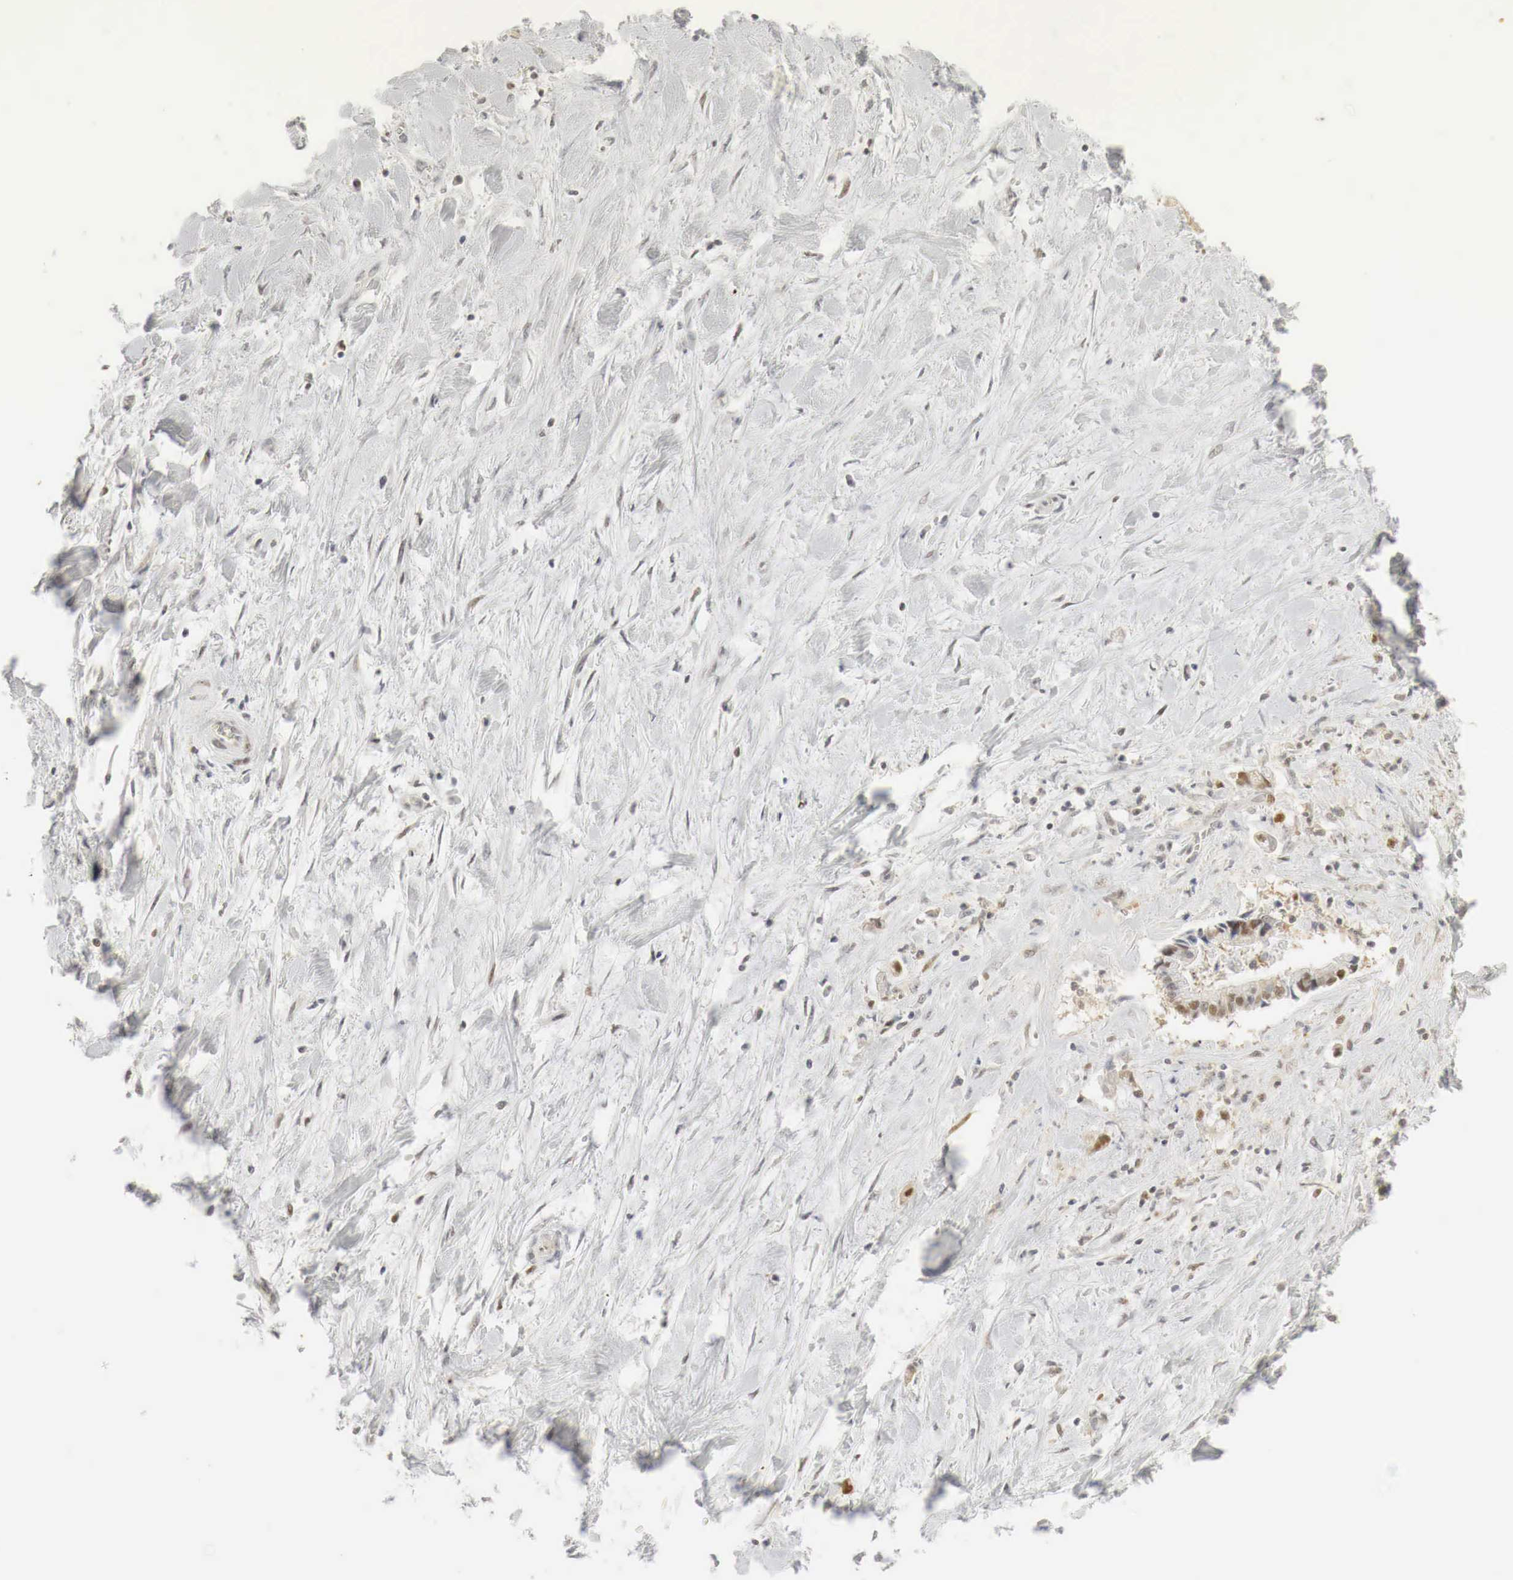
{"staining": {"intensity": "moderate", "quantity": "25%-75%", "location": "nuclear"}, "tissue": "liver cancer", "cell_type": "Tumor cells", "image_type": "cancer", "snomed": [{"axis": "morphology", "description": "Cholangiocarcinoma"}, {"axis": "topography", "description": "Liver"}], "caption": "DAB immunohistochemical staining of liver cancer demonstrates moderate nuclear protein staining in approximately 25%-75% of tumor cells.", "gene": "MYC", "patient": {"sex": "male", "age": 57}}